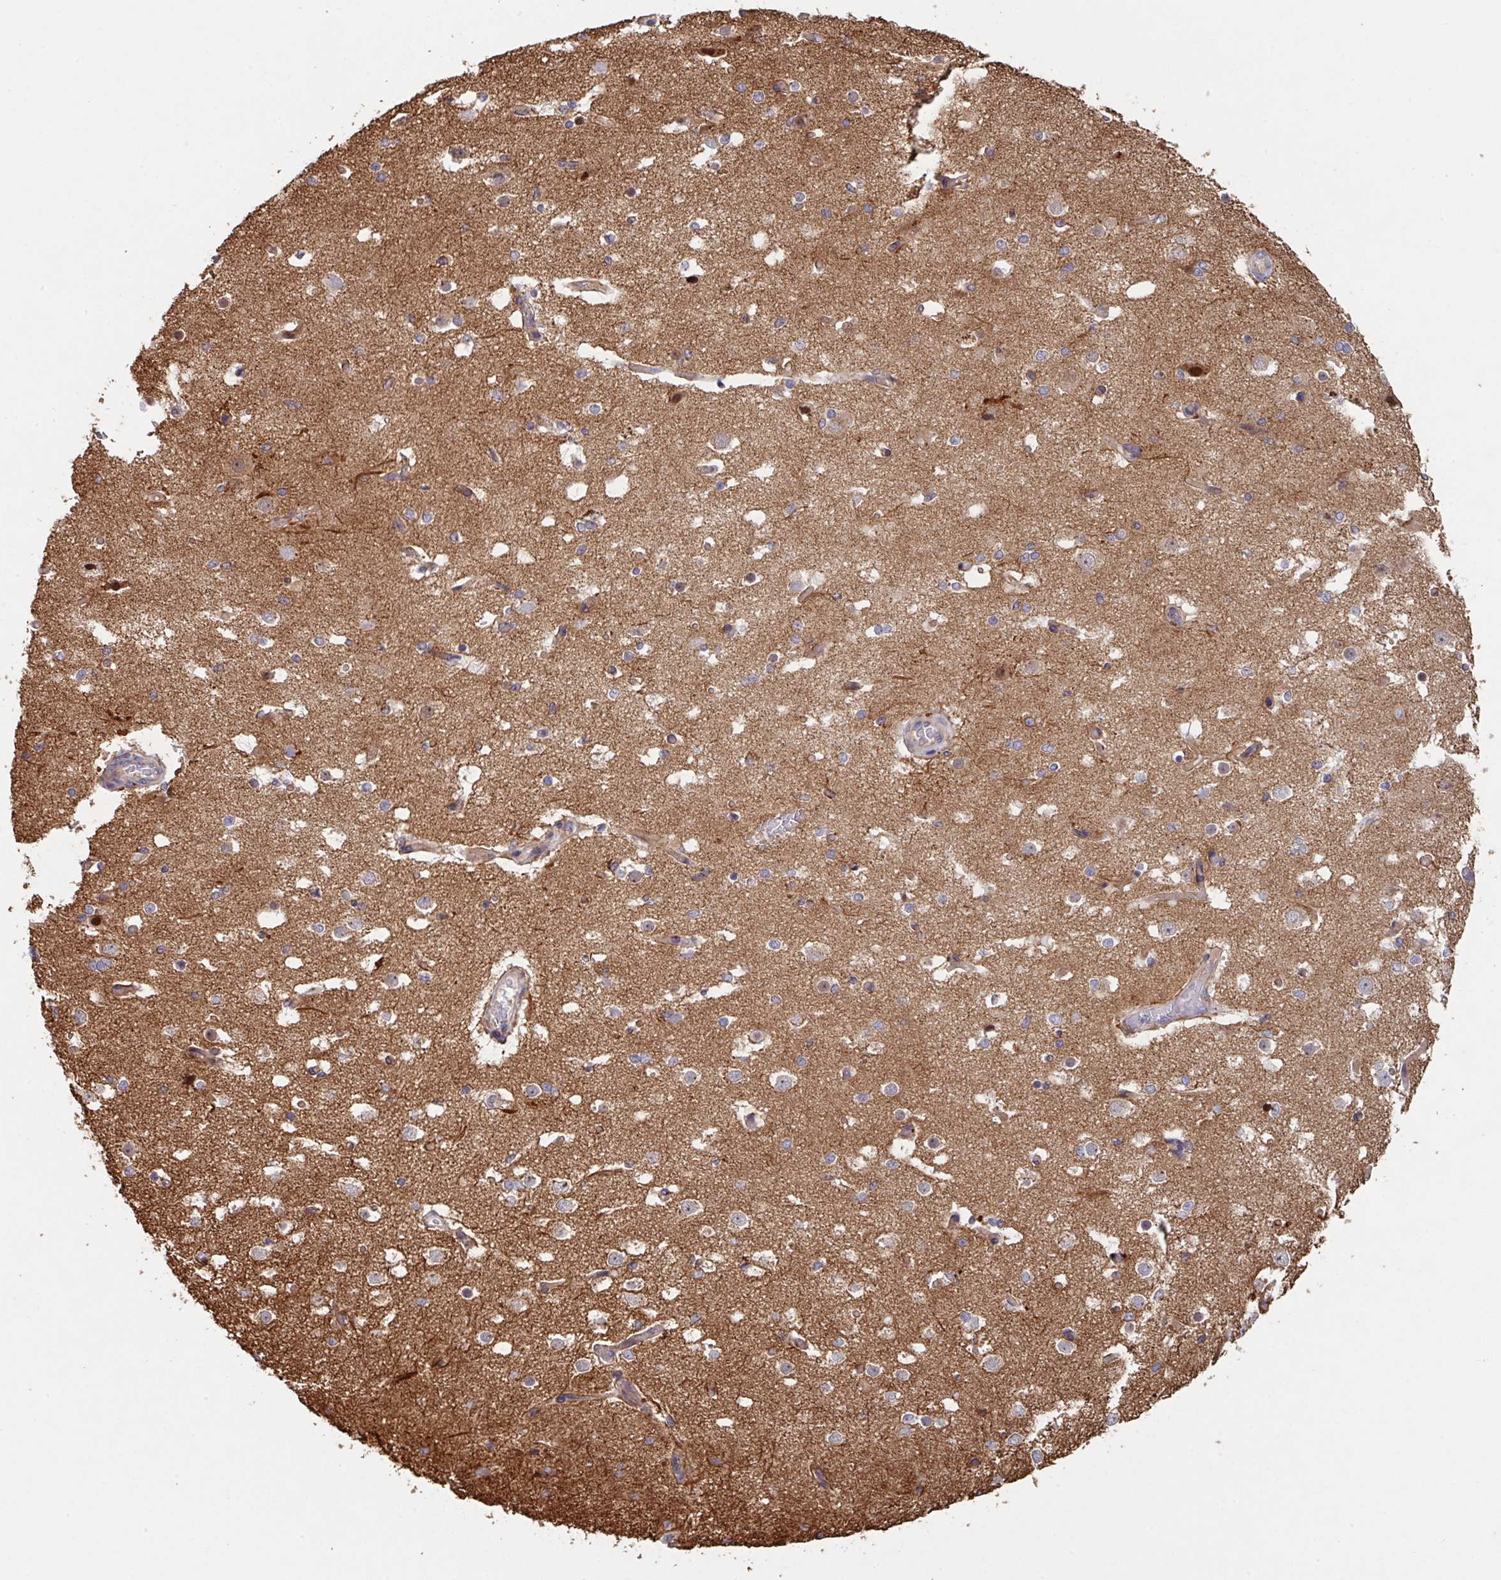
{"staining": {"intensity": "weak", "quantity": ">75%", "location": "cytoplasmic/membranous"}, "tissue": "cerebral cortex", "cell_type": "Endothelial cells", "image_type": "normal", "snomed": [{"axis": "morphology", "description": "Normal tissue, NOS"}, {"axis": "morphology", "description": "Inflammation, NOS"}, {"axis": "topography", "description": "Cerebral cortex"}], "caption": "Immunohistochemistry (IHC) (DAB) staining of benign human cerebral cortex displays weak cytoplasmic/membranous protein expression in about >75% of endothelial cells.", "gene": "TRIM14", "patient": {"sex": "male", "age": 6}}